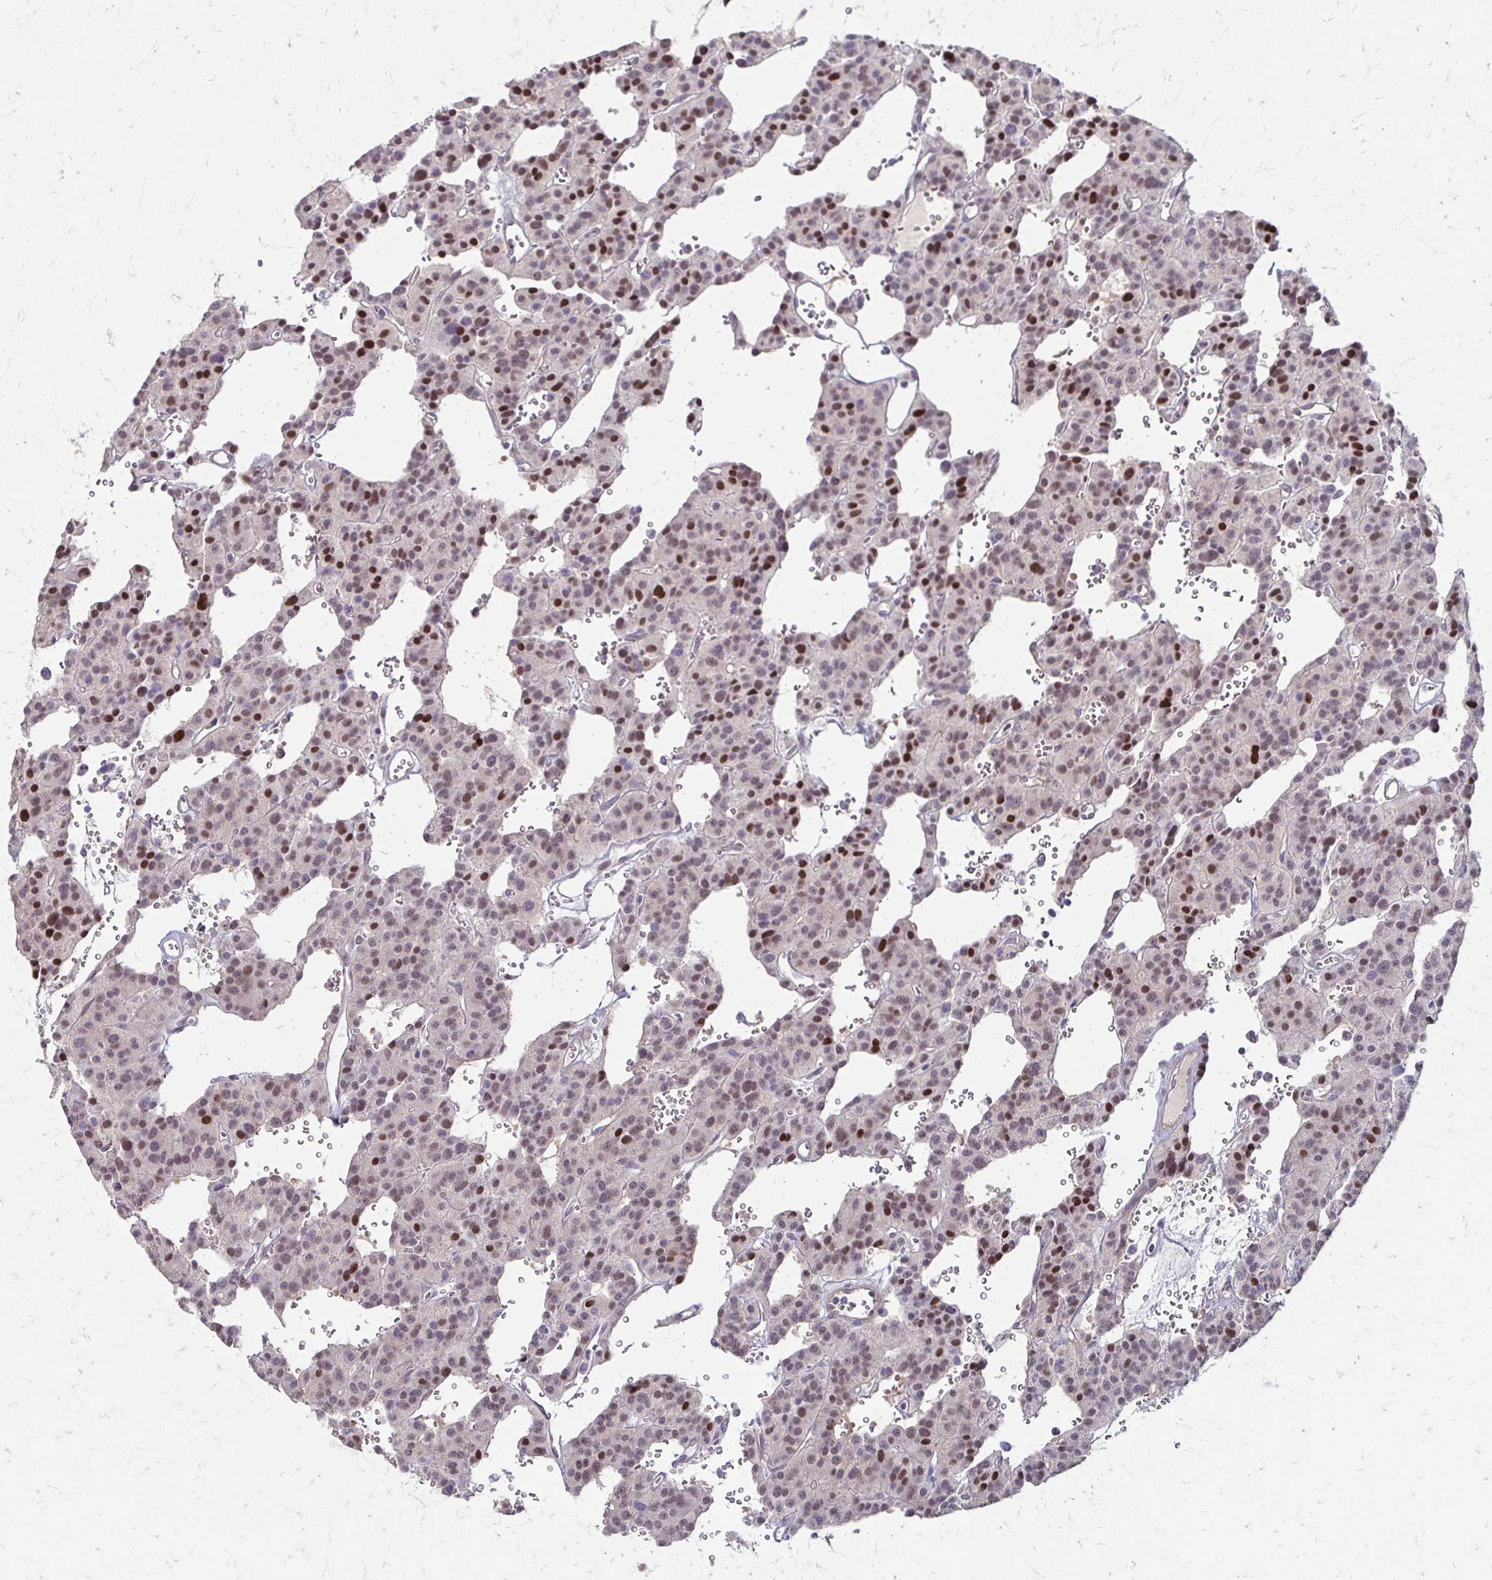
{"staining": {"intensity": "weak", "quantity": "<25%", "location": "nuclear"}, "tissue": "carcinoid", "cell_type": "Tumor cells", "image_type": "cancer", "snomed": [{"axis": "morphology", "description": "Carcinoid, malignant, NOS"}, {"axis": "topography", "description": "Lung"}], "caption": "An immunohistochemistry micrograph of carcinoid is shown. There is no staining in tumor cells of carcinoid.", "gene": "CFL2", "patient": {"sex": "female", "age": 71}}